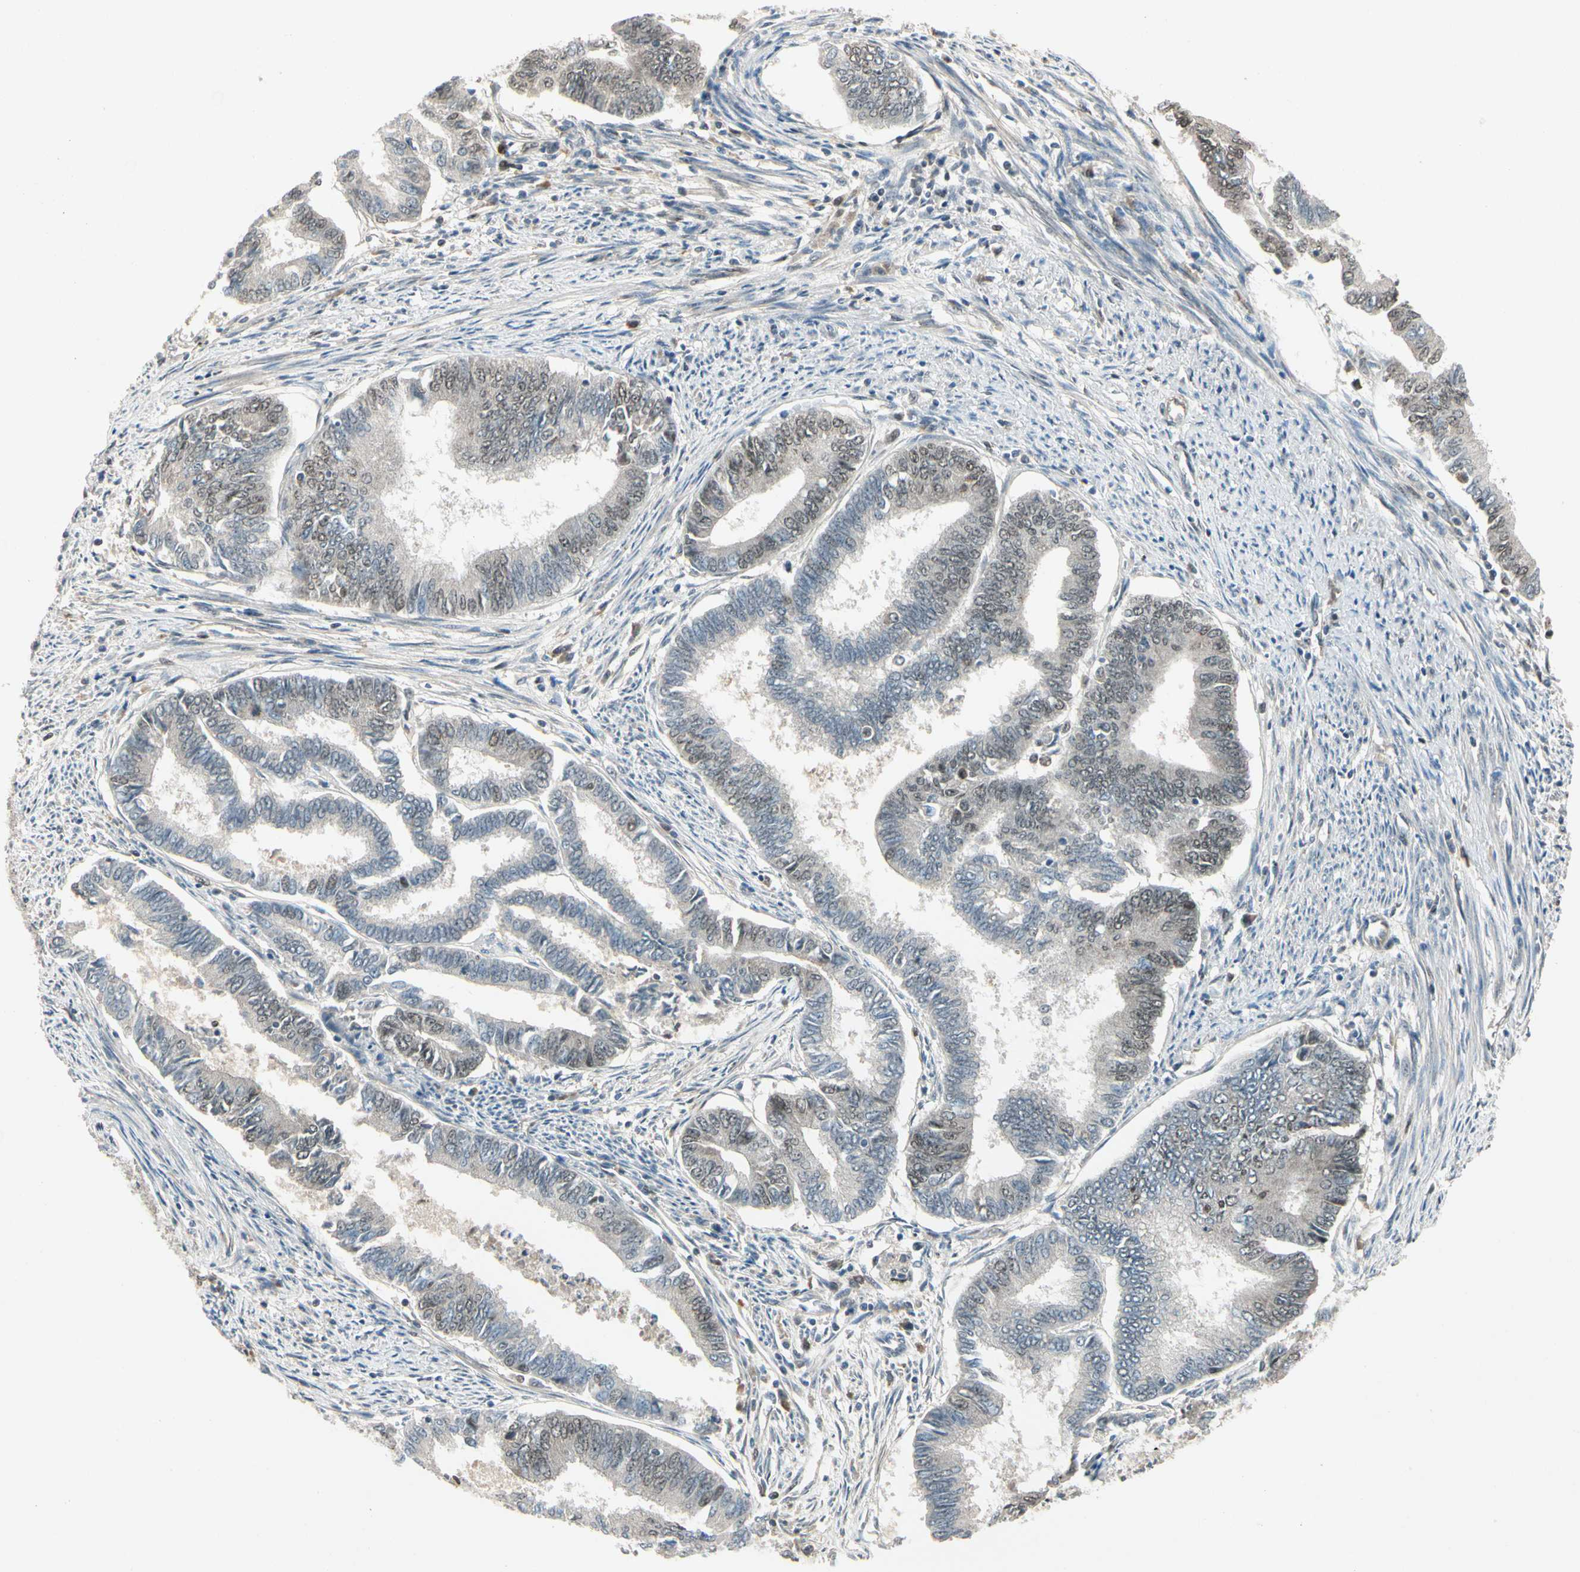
{"staining": {"intensity": "moderate", "quantity": "25%-75%", "location": "nuclear"}, "tissue": "endometrial cancer", "cell_type": "Tumor cells", "image_type": "cancer", "snomed": [{"axis": "morphology", "description": "Adenocarcinoma, NOS"}, {"axis": "topography", "description": "Endometrium"}], "caption": "Protein expression analysis of human endometrial adenocarcinoma reveals moderate nuclear positivity in approximately 25%-75% of tumor cells.", "gene": "GTF3A", "patient": {"sex": "female", "age": 86}}